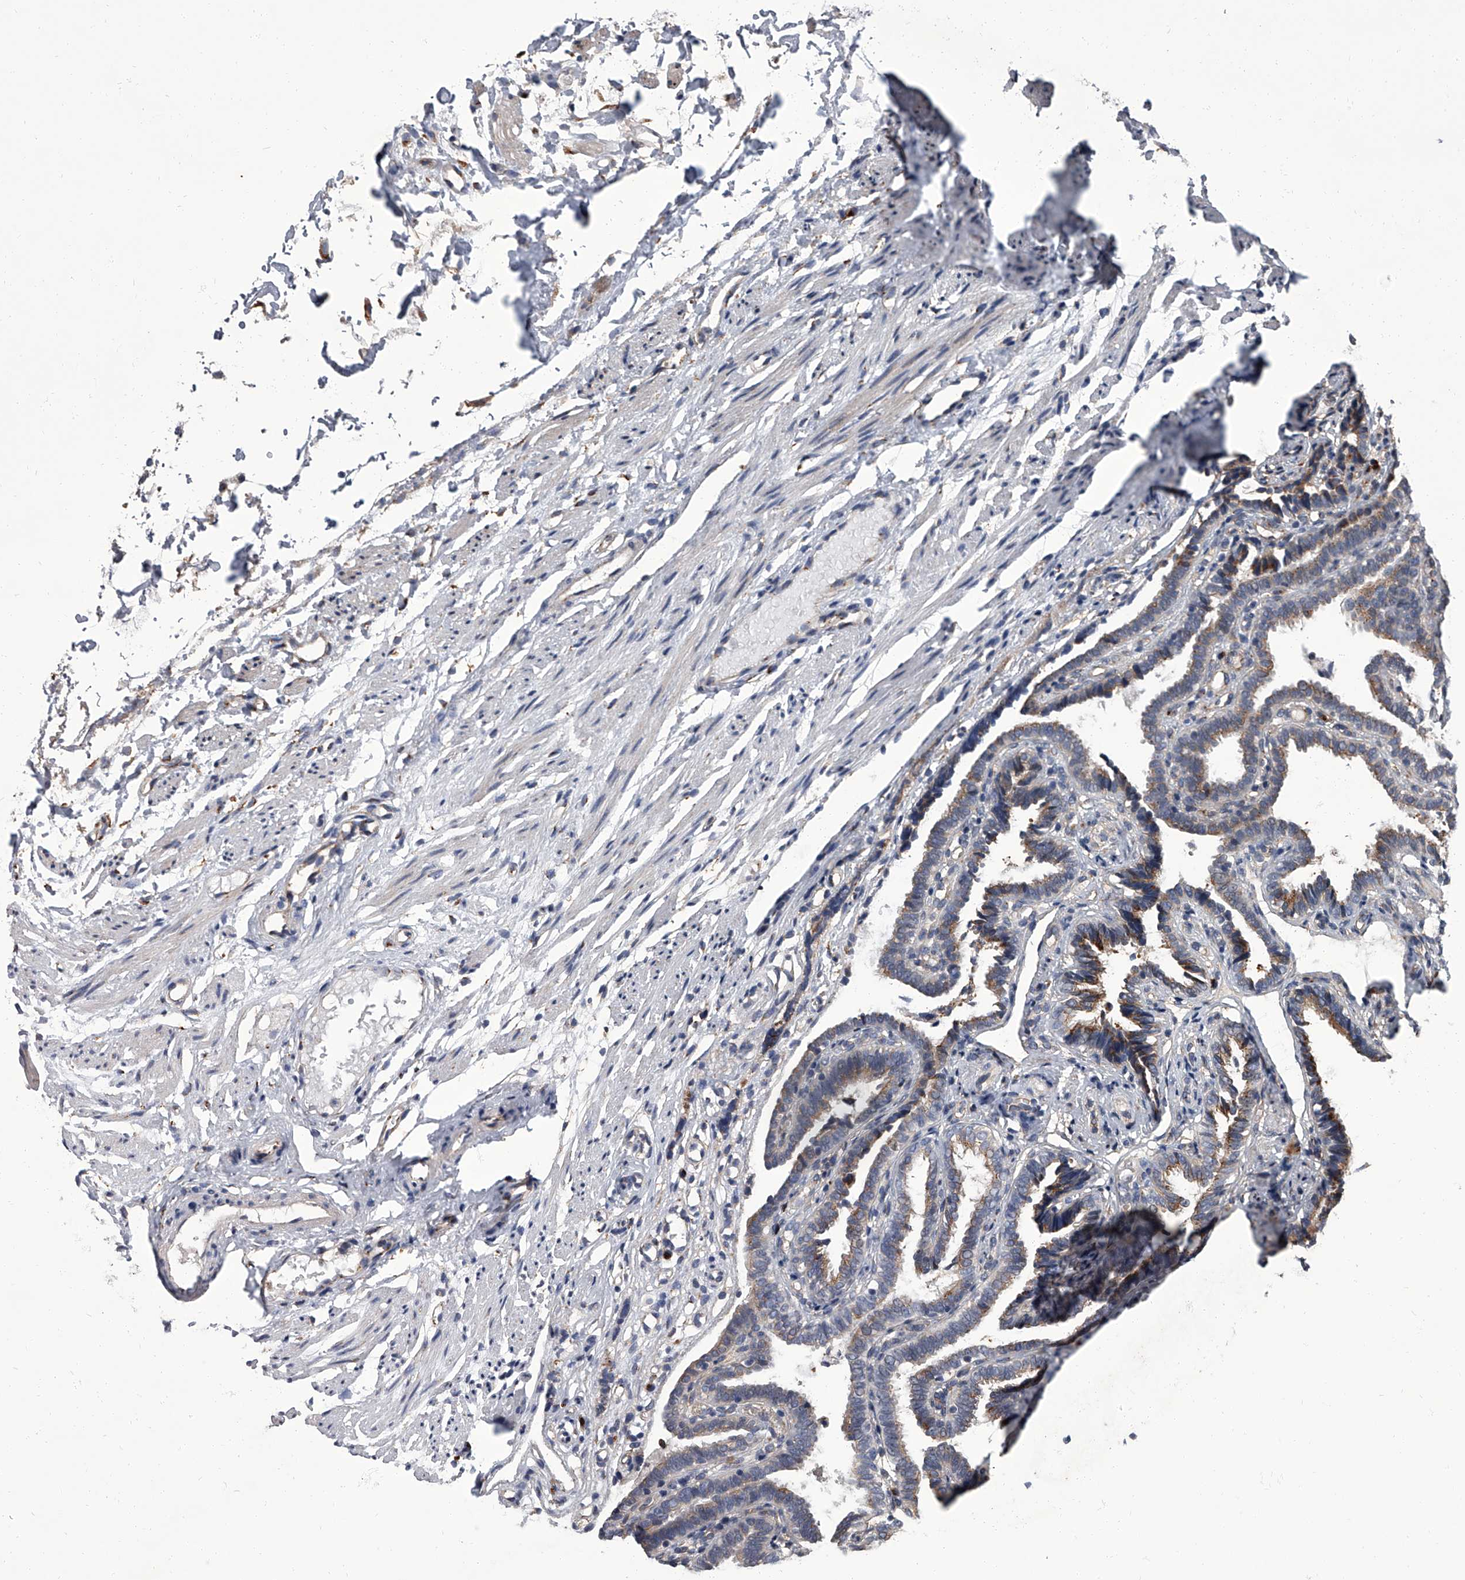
{"staining": {"intensity": "moderate", "quantity": "25%-75%", "location": "cytoplasmic/membranous"}, "tissue": "fallopian tube", "cell_type": "Glandular cells", "image_type": "normal", "snomed": [{"axis": "morphology", "description": "Normal tissue, NOS"}, {"axis": "topography", "description": "Fallopian tube"}], "caption": "This is an image of immunohistochemistry (IHC) staining of normal fallopian tube, which shows moderate staining in the cytoplasmic/membranous of glandular cells.", "gene": "SIRT4", "patient": {"sex": "female", "age": 39}}